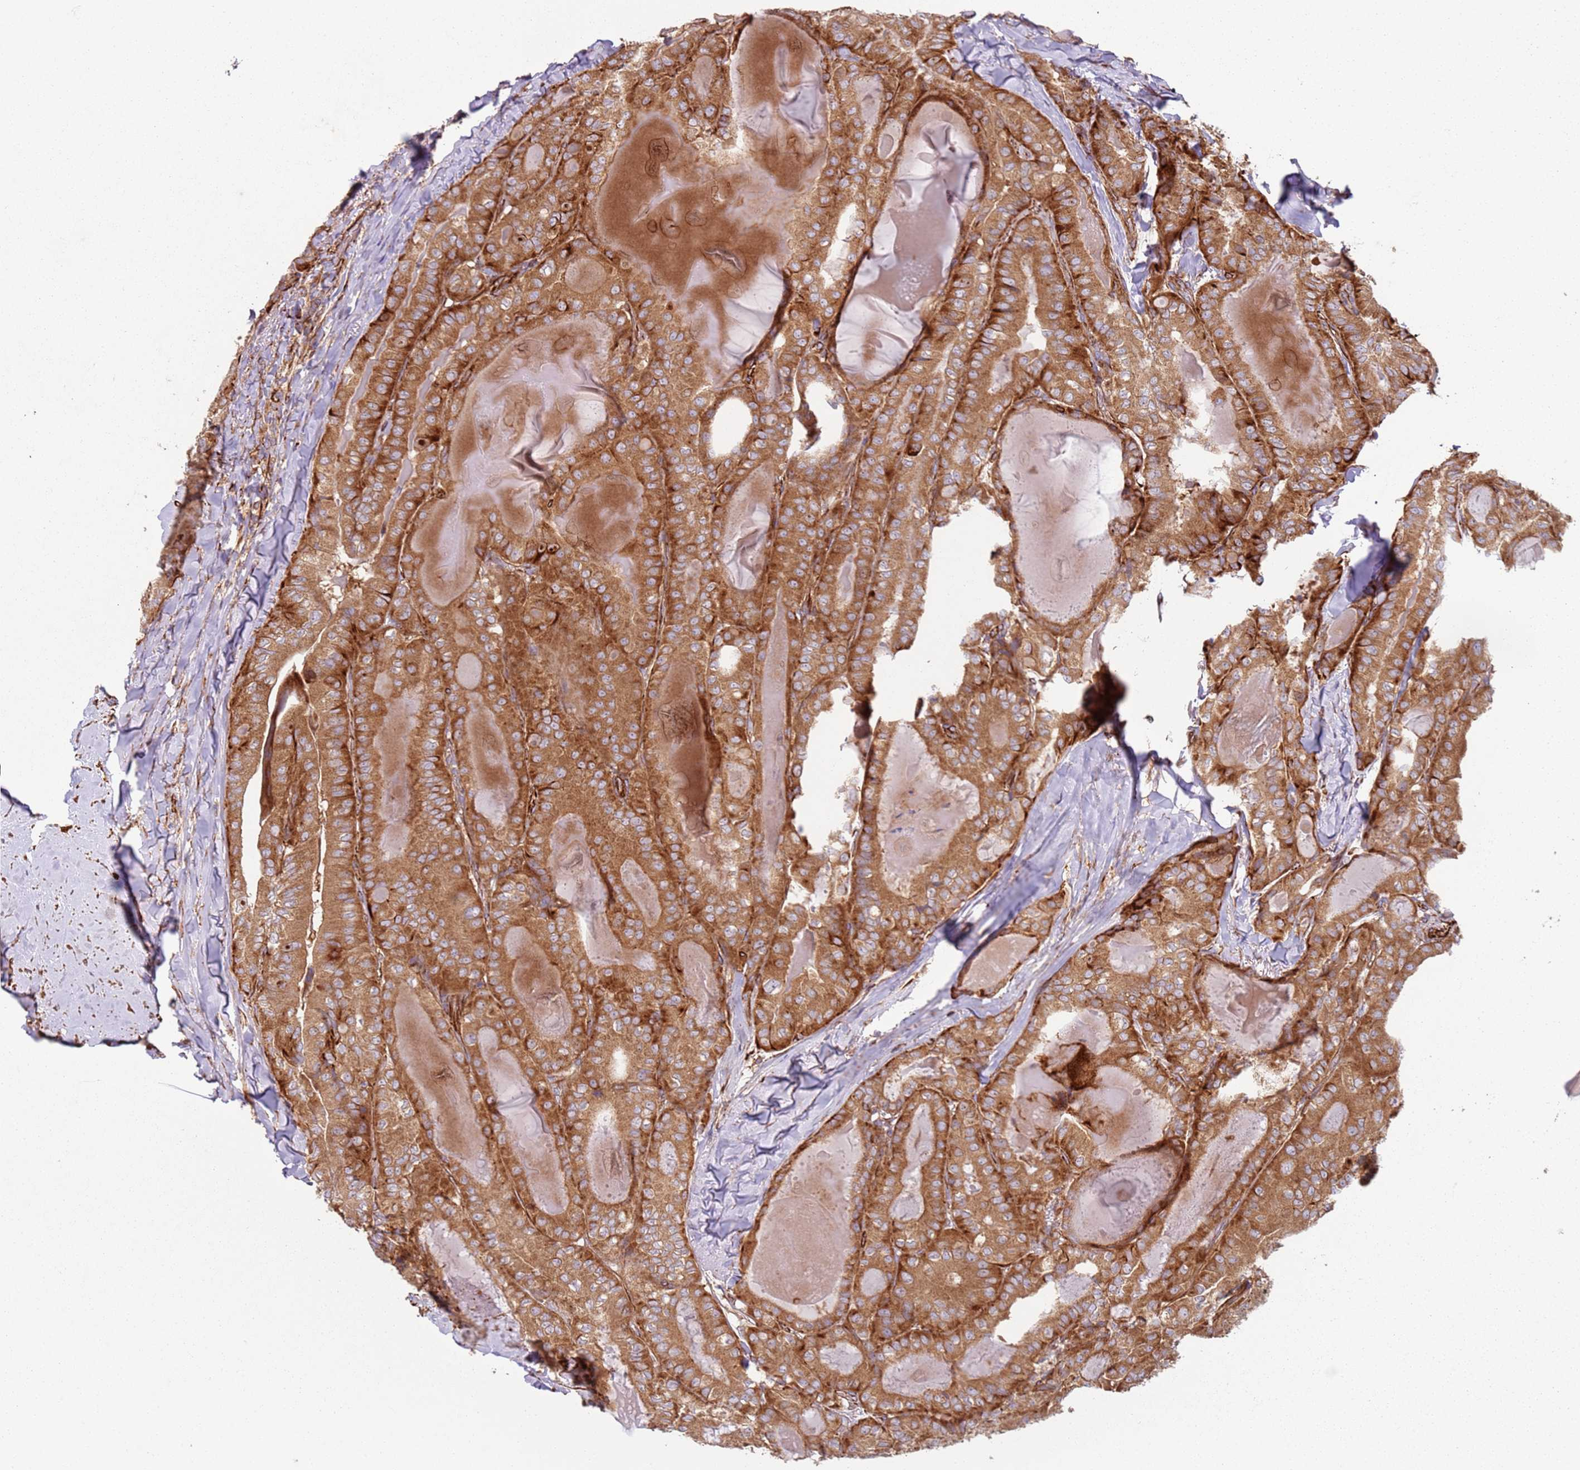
{"staining": {"intensity": "strong", "quantity": ">75%", "location": "cytoplasmic/membranous"}, "tissue": "thyroid cancer", "cell_type": "Tumor cells", "image_type": "cancer", "snomed": [{"axis": "morphology", "description": "Papillary adenocarcinoma, NOS"}, {"axis": "topography", "description": "Thyroid gland"}], "caption": "DAB (3,3'-diaminobenzidine) immunohistochemical staining of papillary adenocarcinoma (thyroid) demonstrates strong cytoplasmic/membranous protein expression in about >75% of tumor cells.", "gene": "SNAPIN", "patient": {"sex": "female", "age": 68}}